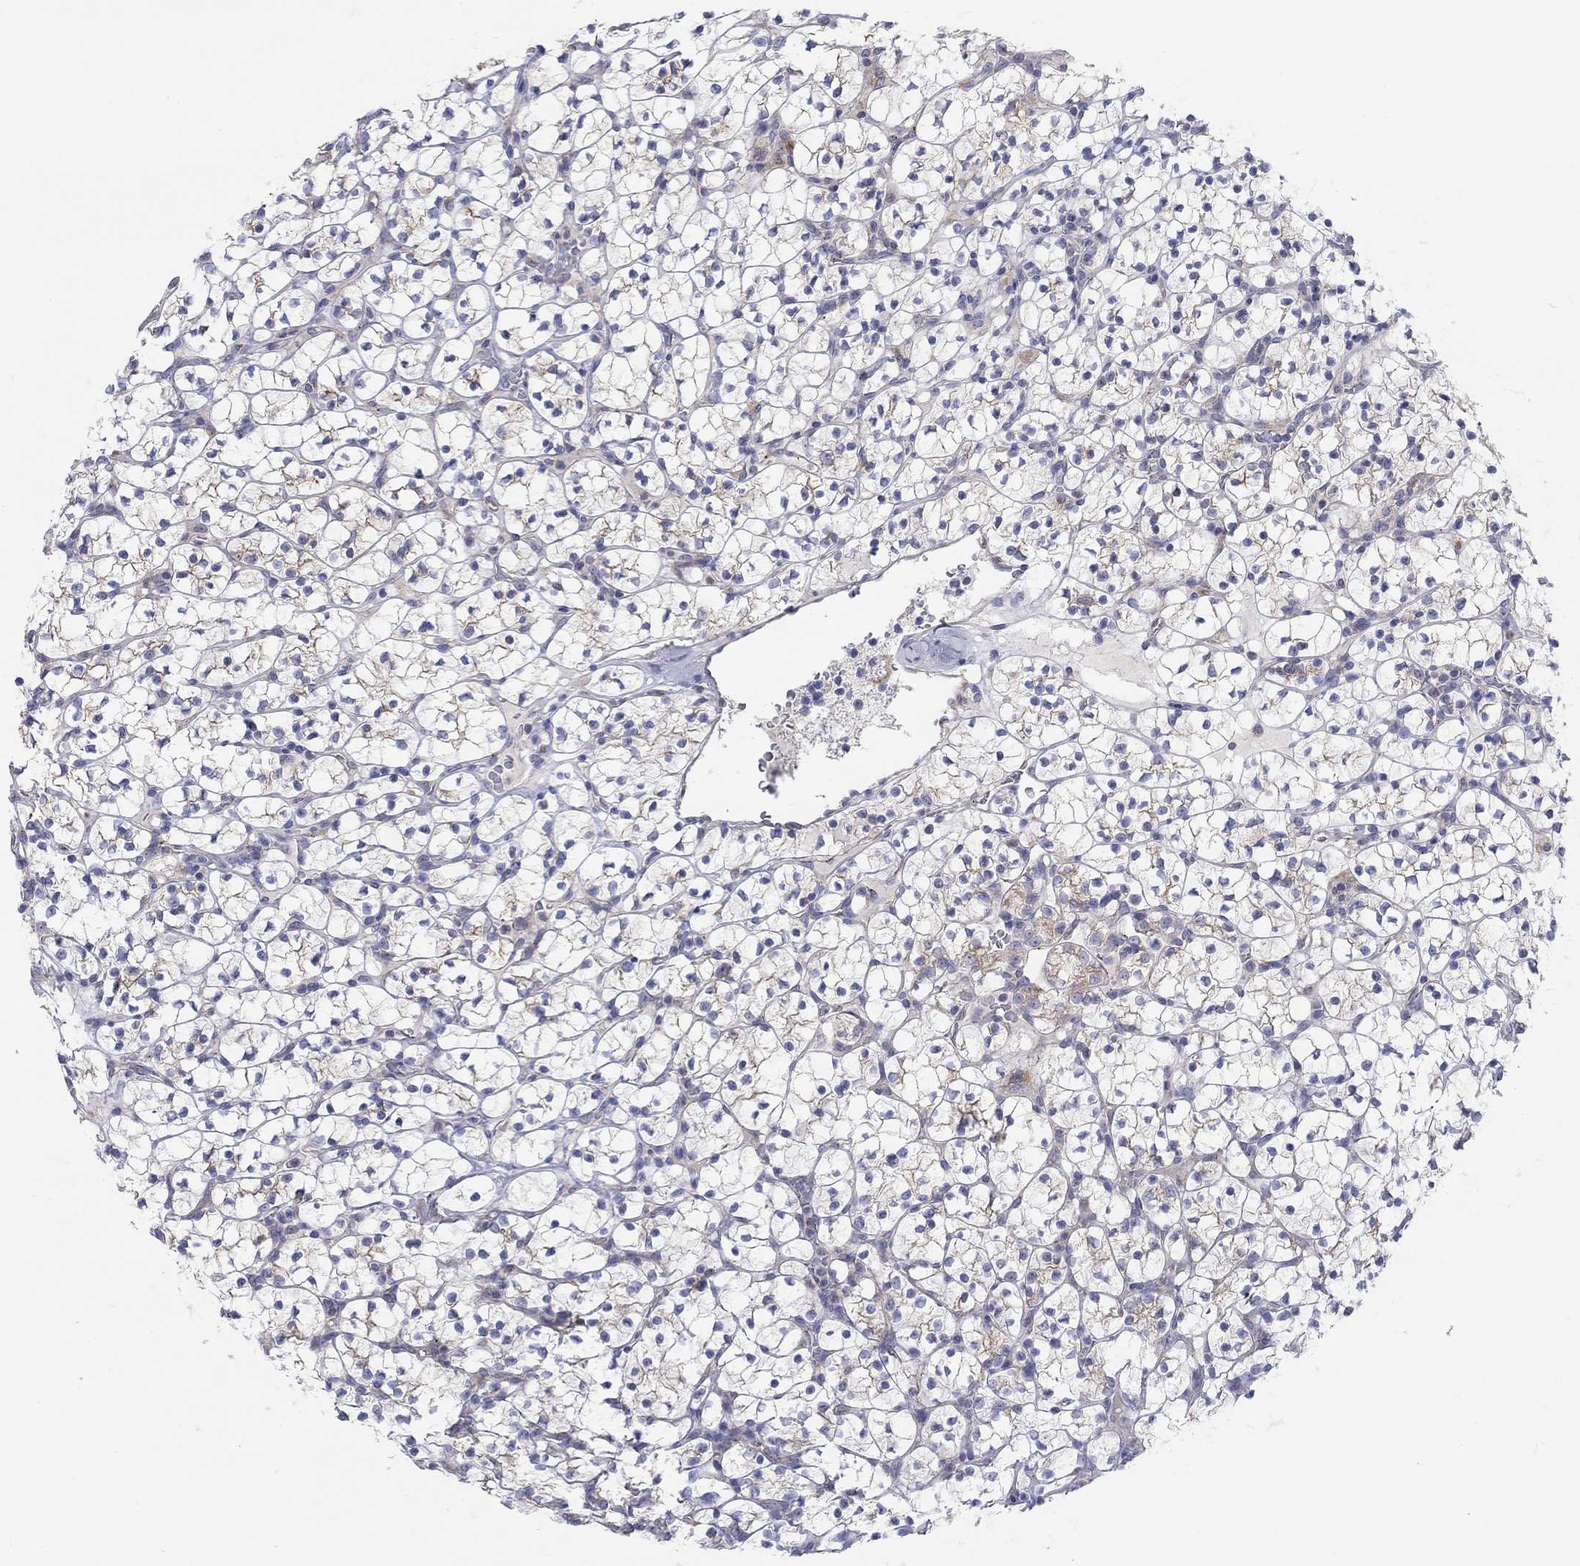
{"staining": {"intensity": "negative", "quantity": "none", "location": "none"}, "tissue": "renal cancer", "cell_type": "Tumor cells", "image_type": "cancer", "snomed": [{"axis": "morphology", "description": "Adenocarcinoma, NOS"}, {"axis": "topography", "description": "Kidney"}], "caption": "Adenocarcinoma (renal) stained for a protein using immunohistochemistry (IHC) exhibits no expression tumor cells.", "gene": "BCO2", "patient": {"sex": "female", "age": 89}}